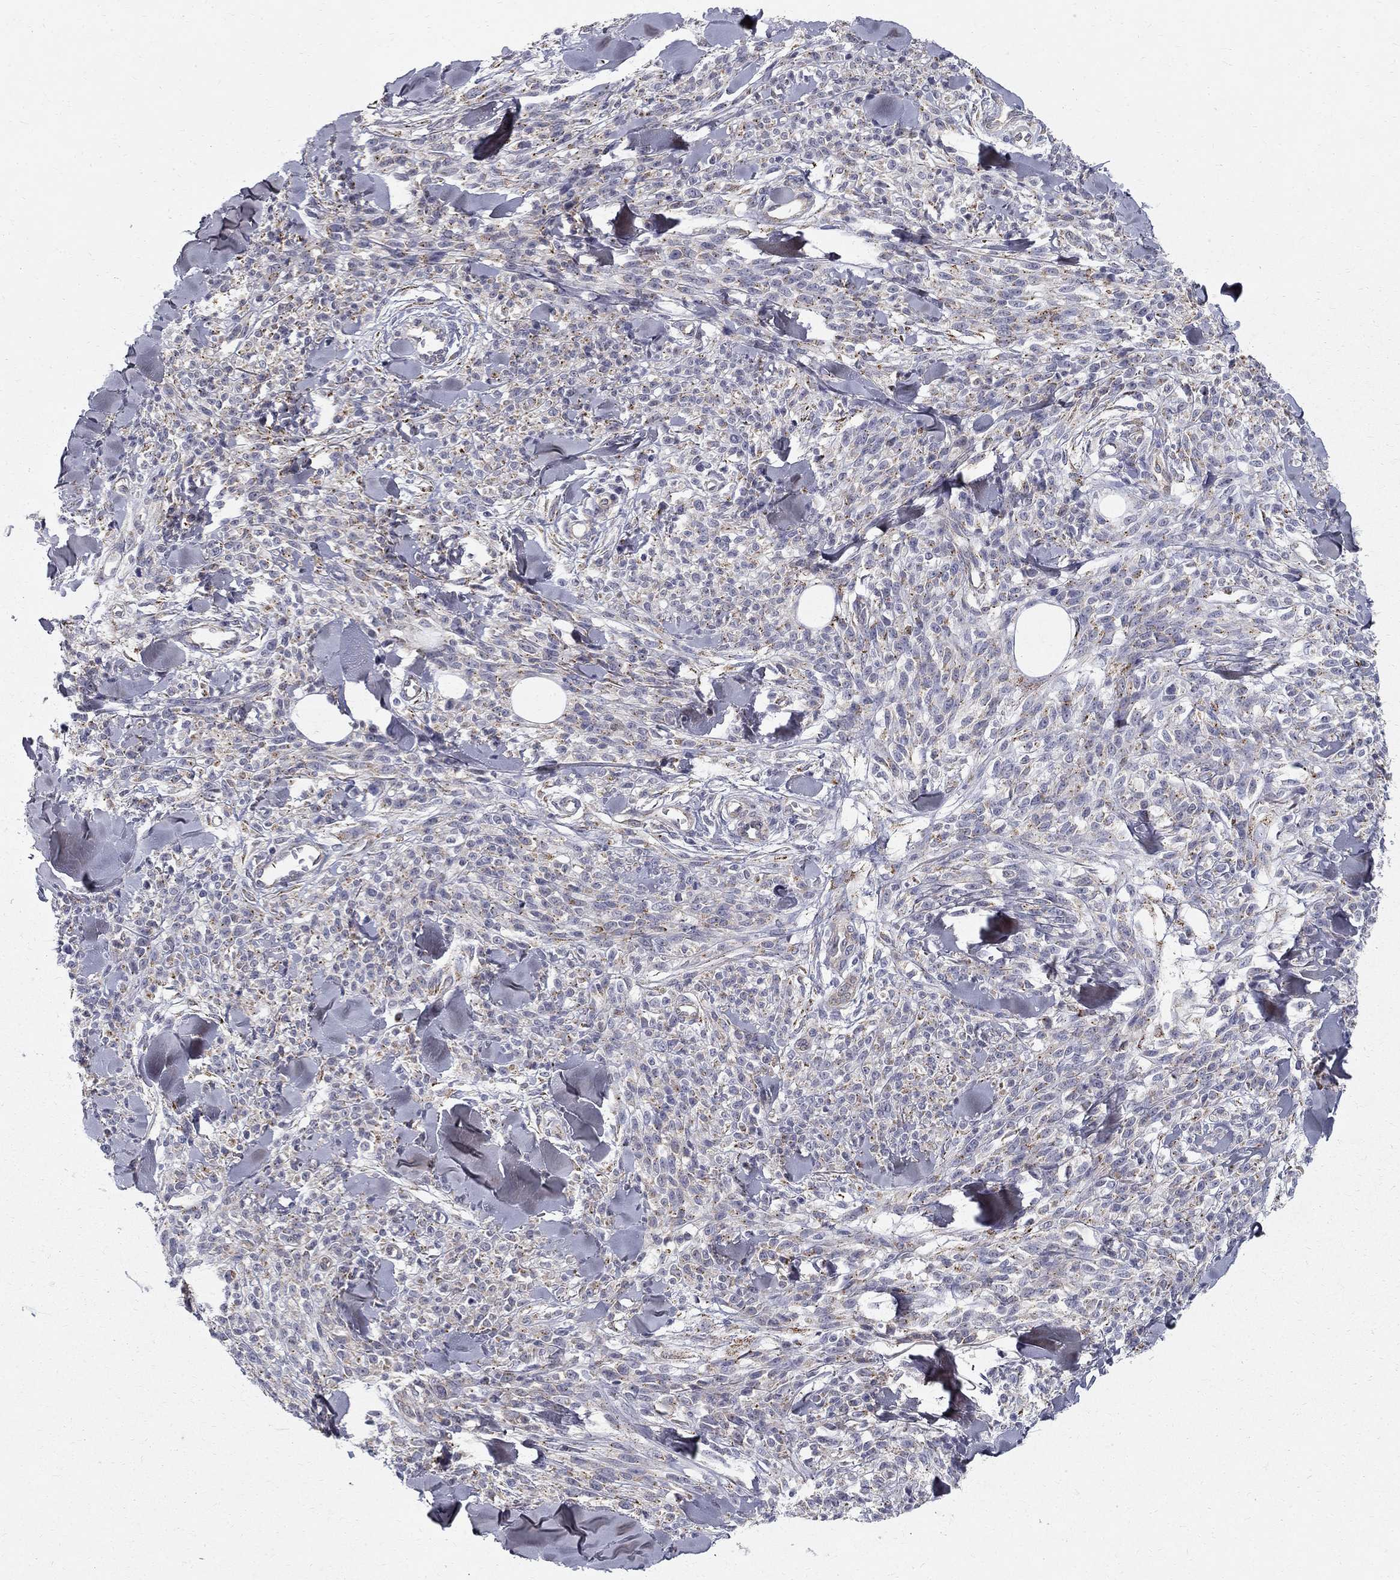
{"staining": {"intensity": "weak", "quantity": "<25%", "location": "cytoplasmic/membranous"}, "tissue": "melanoma", "cell_type": "Tumor cells", "image_type": "cancer", "snomed": [{"axis": "morphology", "description": "Malignant melanoma, NOS"}, {"axis": "topography", "description": "Skin"}, {"axis": "topography", "description": "Skin of trunk"}], "caption": "A micrograph of human melanoma is negative for staining in tumor cells. The staining is performed using DAB brown chromogen with nuclei counter-stained in using hematoxylin.", "gene": "CLIC6", "patient": {"sex": "male", "age": 74}}